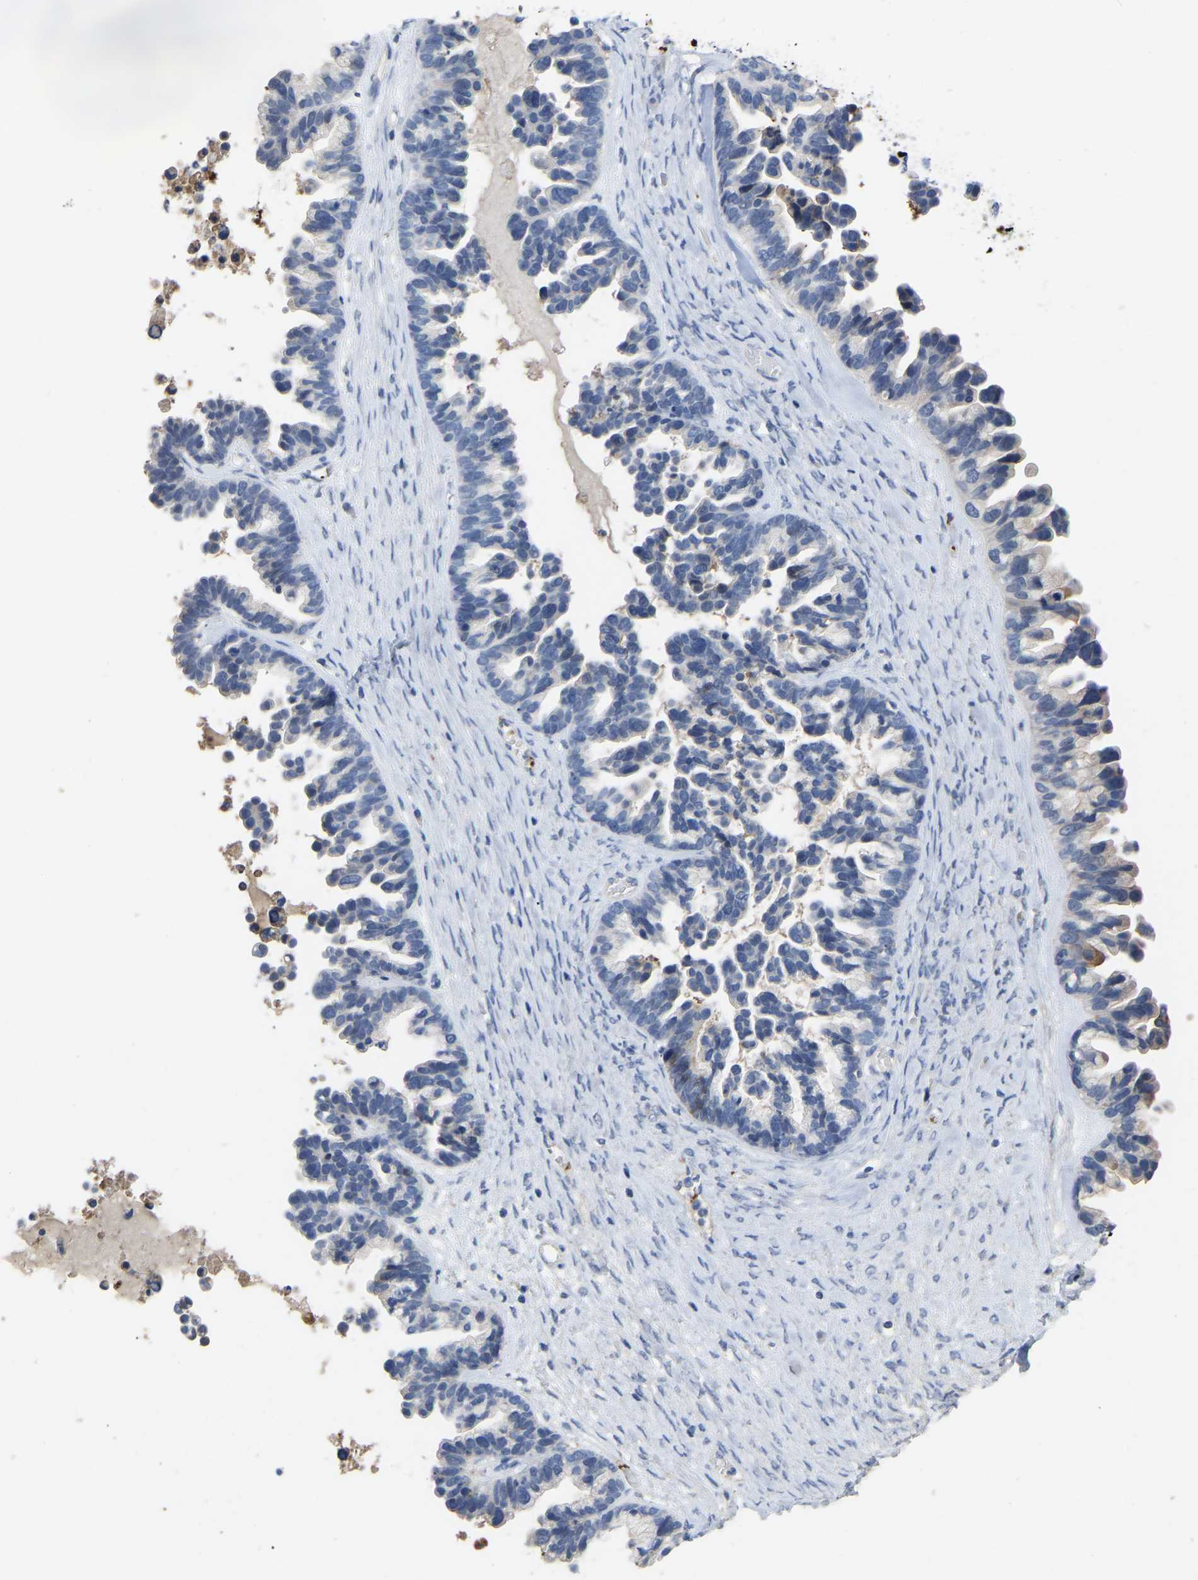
{"staining": {"intensity": "negative", "quantity": "none", "location": "none"}, "tissue": "ovarian cancer", "cell_type": "Tumor cells", "image_type": "cancer", "snomed": [{"axis": "morphology", "description": "Cystadenocarcinoma, serous, NOS"}, {"axis": "topography", "description": "Ovary"}], "caption": "Immunohistochemistry (IHC) of ovarian serous cystadenocarcinoma exhibits no staining in tumor cells.", "gene": "ZNF449", "patient": {"sex": "female", "age": 56}}